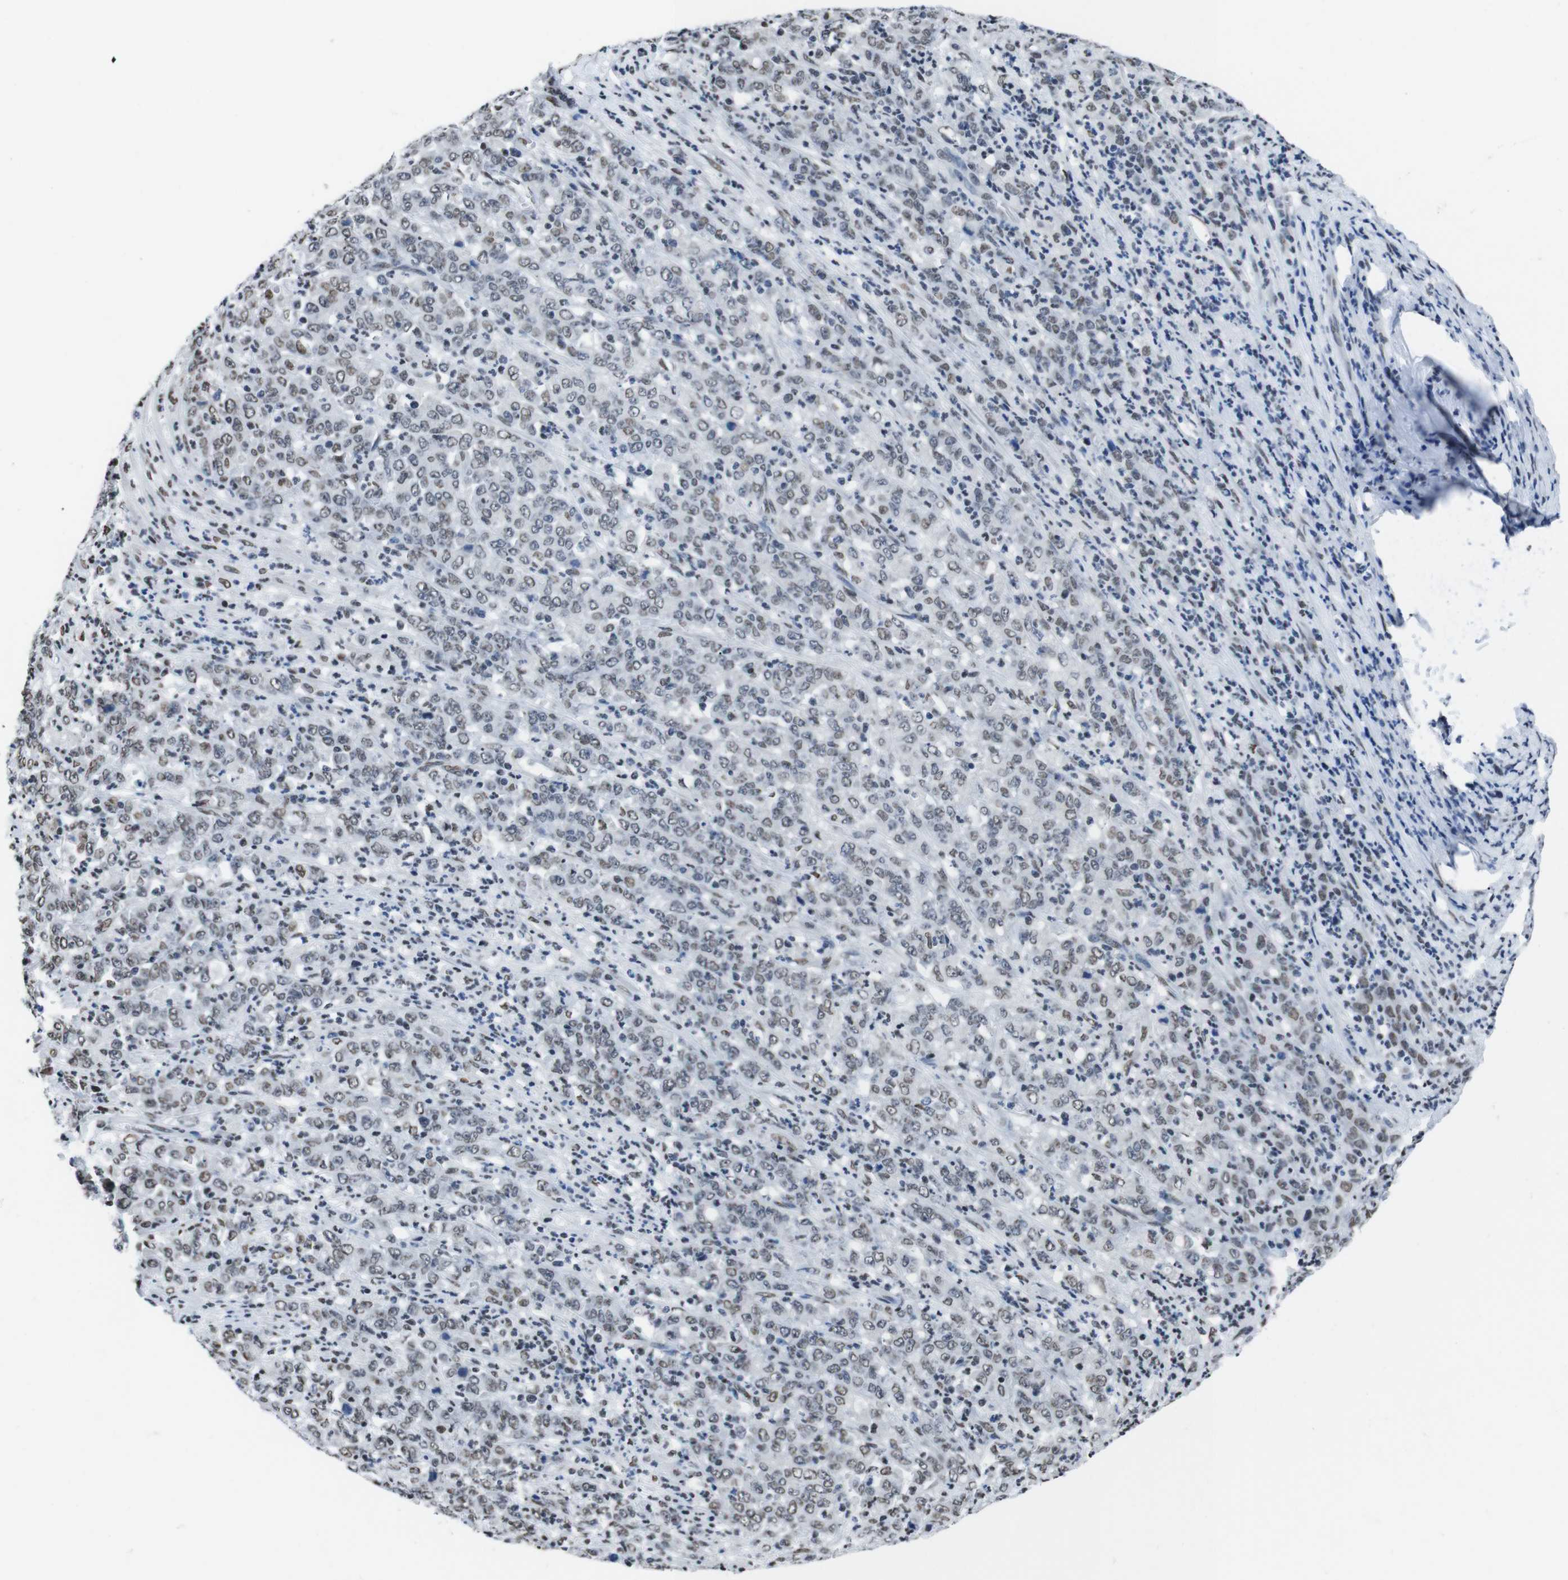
{"staining": {"intensity": "weak", "quantity": "25%-75%", "location": "nuclear"}, "tissue": "stomach cancer", "cell_type": "Tumor cells", "image_type": "cancer", "snomed": [{"axis": "morphology", "description": "Adenocarcinoma, NOS"}, {"axis": "topography", "description": "Stomach, lower"}], "caption": "There is low levels of weak nuclear staining in tumor cells of stomach cancer (adenocarcinoma), as demonstrated by immunohistochemical staining (brown color).", "gene": "PIP4P2", "patient": {"sex": "female", "age": 71}}